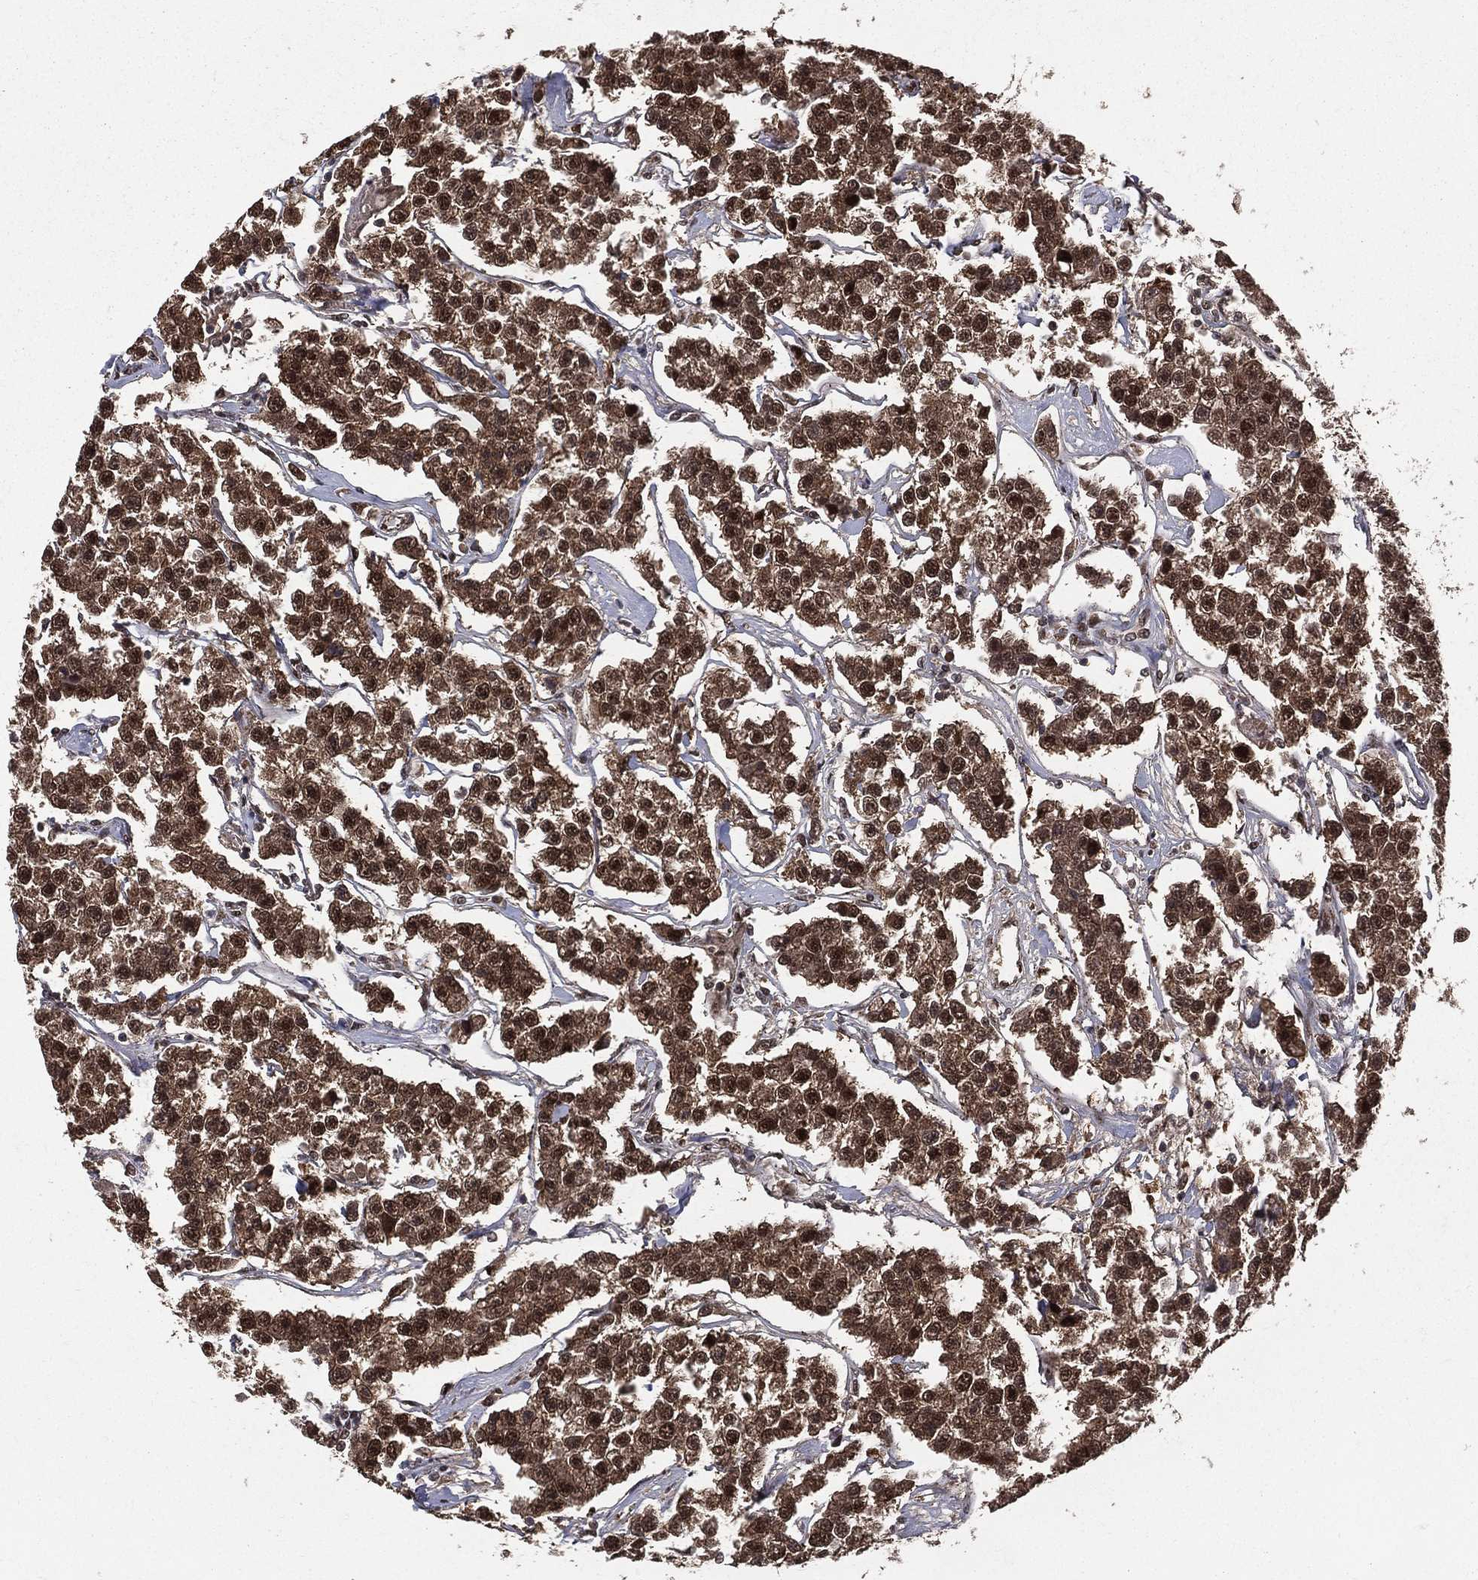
{"staining": {"intensity": "strong", "quantity": ">75%", "location": "cytoplasmic/membranous,nuclear"}, "tissue": "testis cancer", "cell_type": "Tumor cells", "image_type": "cancer", "snomed": [{"axis": "morphology", "description": "Seminoma, NOS"}, {"axis": "topography", "description": "Testis"}], "caption": "This micrograph displays IHC staining of human seminoma (testis), with high strong cytoplasmic/membranous and nuclear expression in about >75% of tumor cells.", "gene": "COPS4", "patient": {"sex": "male", "age": 59}}